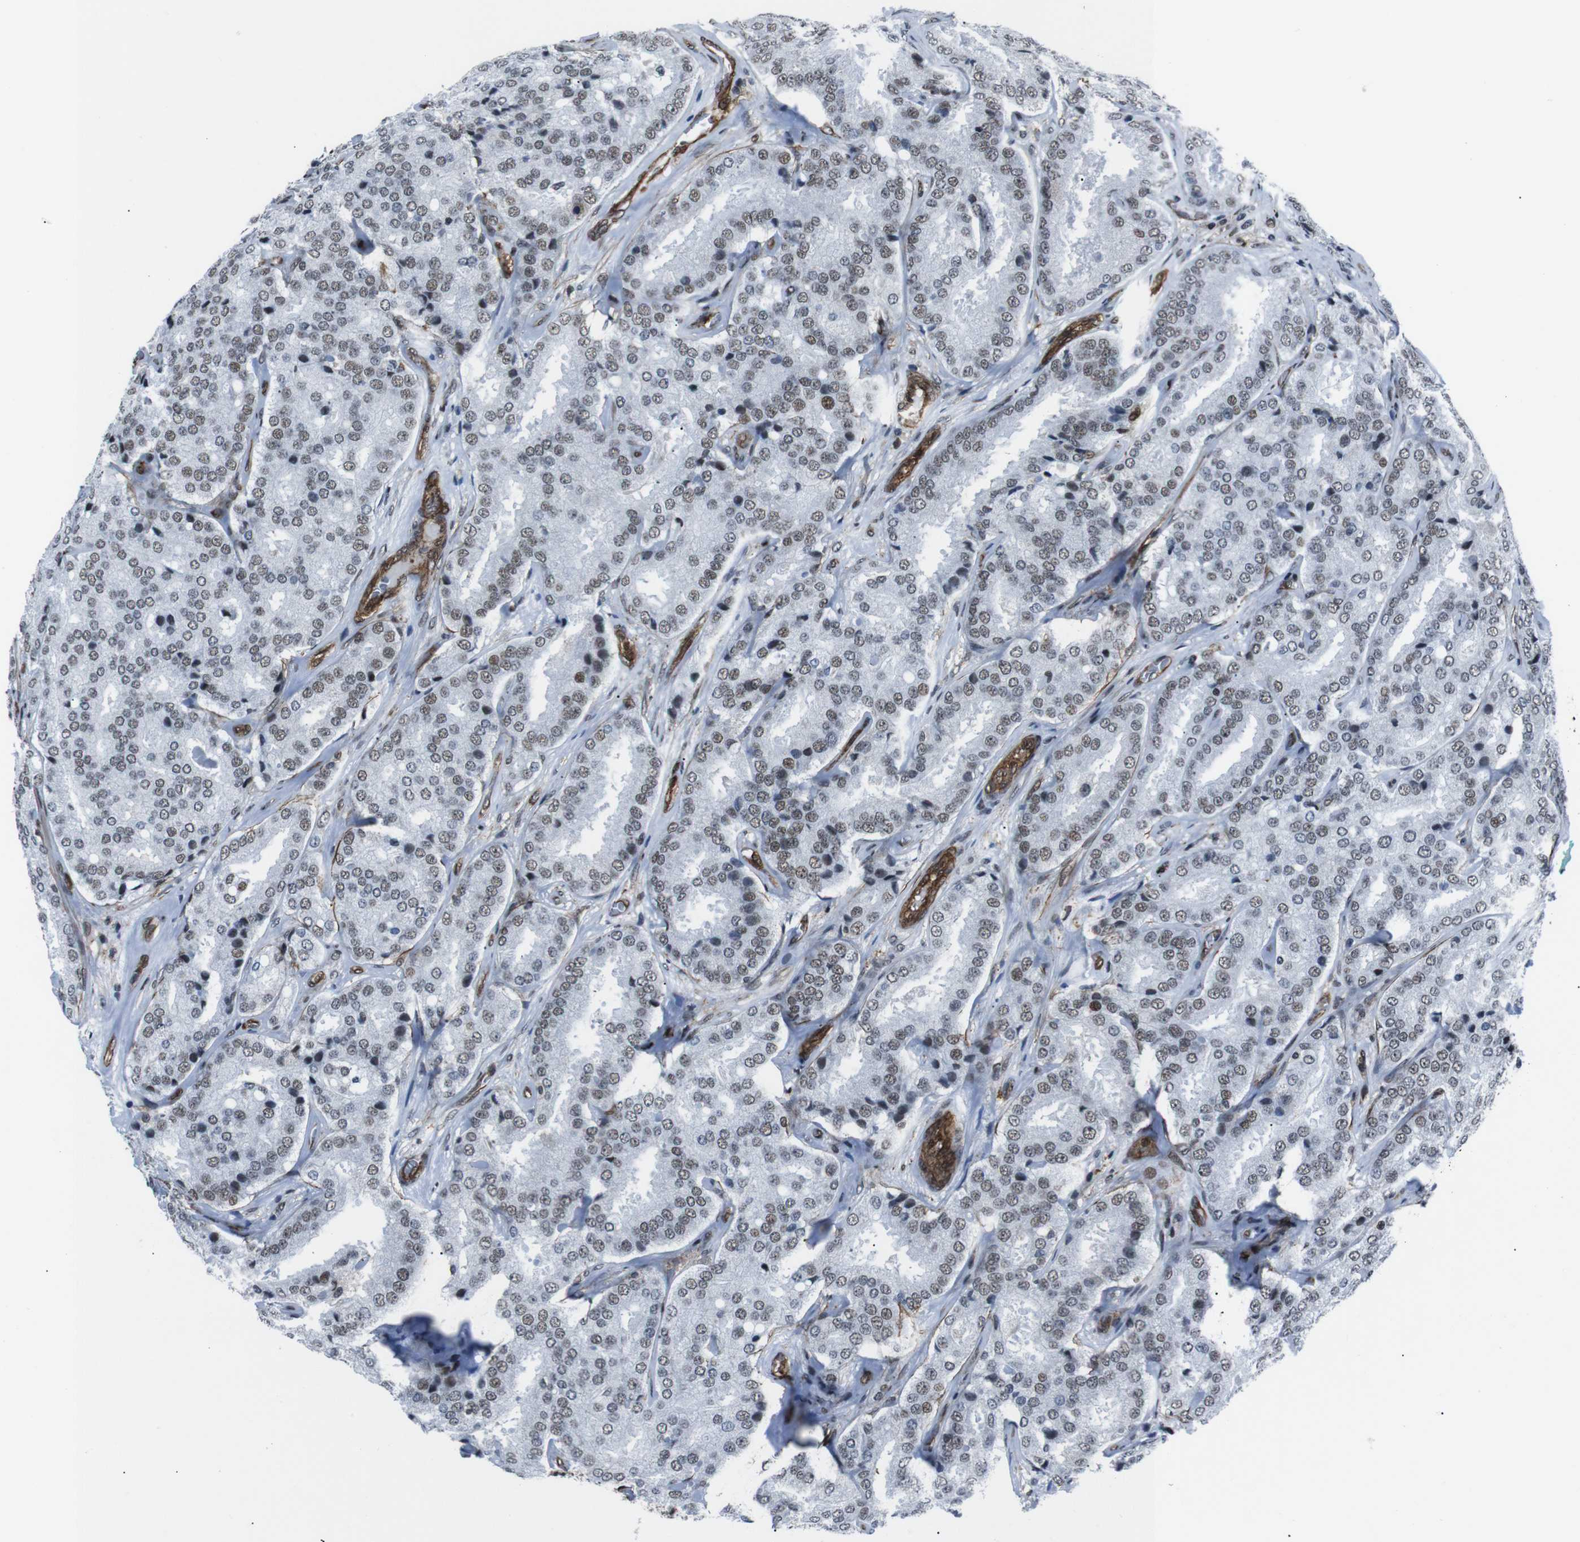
{"staining": {"intensity": "moderate", "quantity": "25%-75%", "location": "nuclear"}, "tissue": "prostate cancer", "cell_type": "Tumor cells", "image_type": "cancer", "snomed": [{"axis": "morphology", "description": "Adenocarcinoma, High grade"}, {"axis": "topography", "description": "Prostate"}], "caption": "Prostate cancer (high-grade adenocarcinoma) tissue reveals moderate nuclear staining in about 25%-75% of tumor cells", "gene": "HNRNPU", "patient": {"sex": "male", "age": 65}}